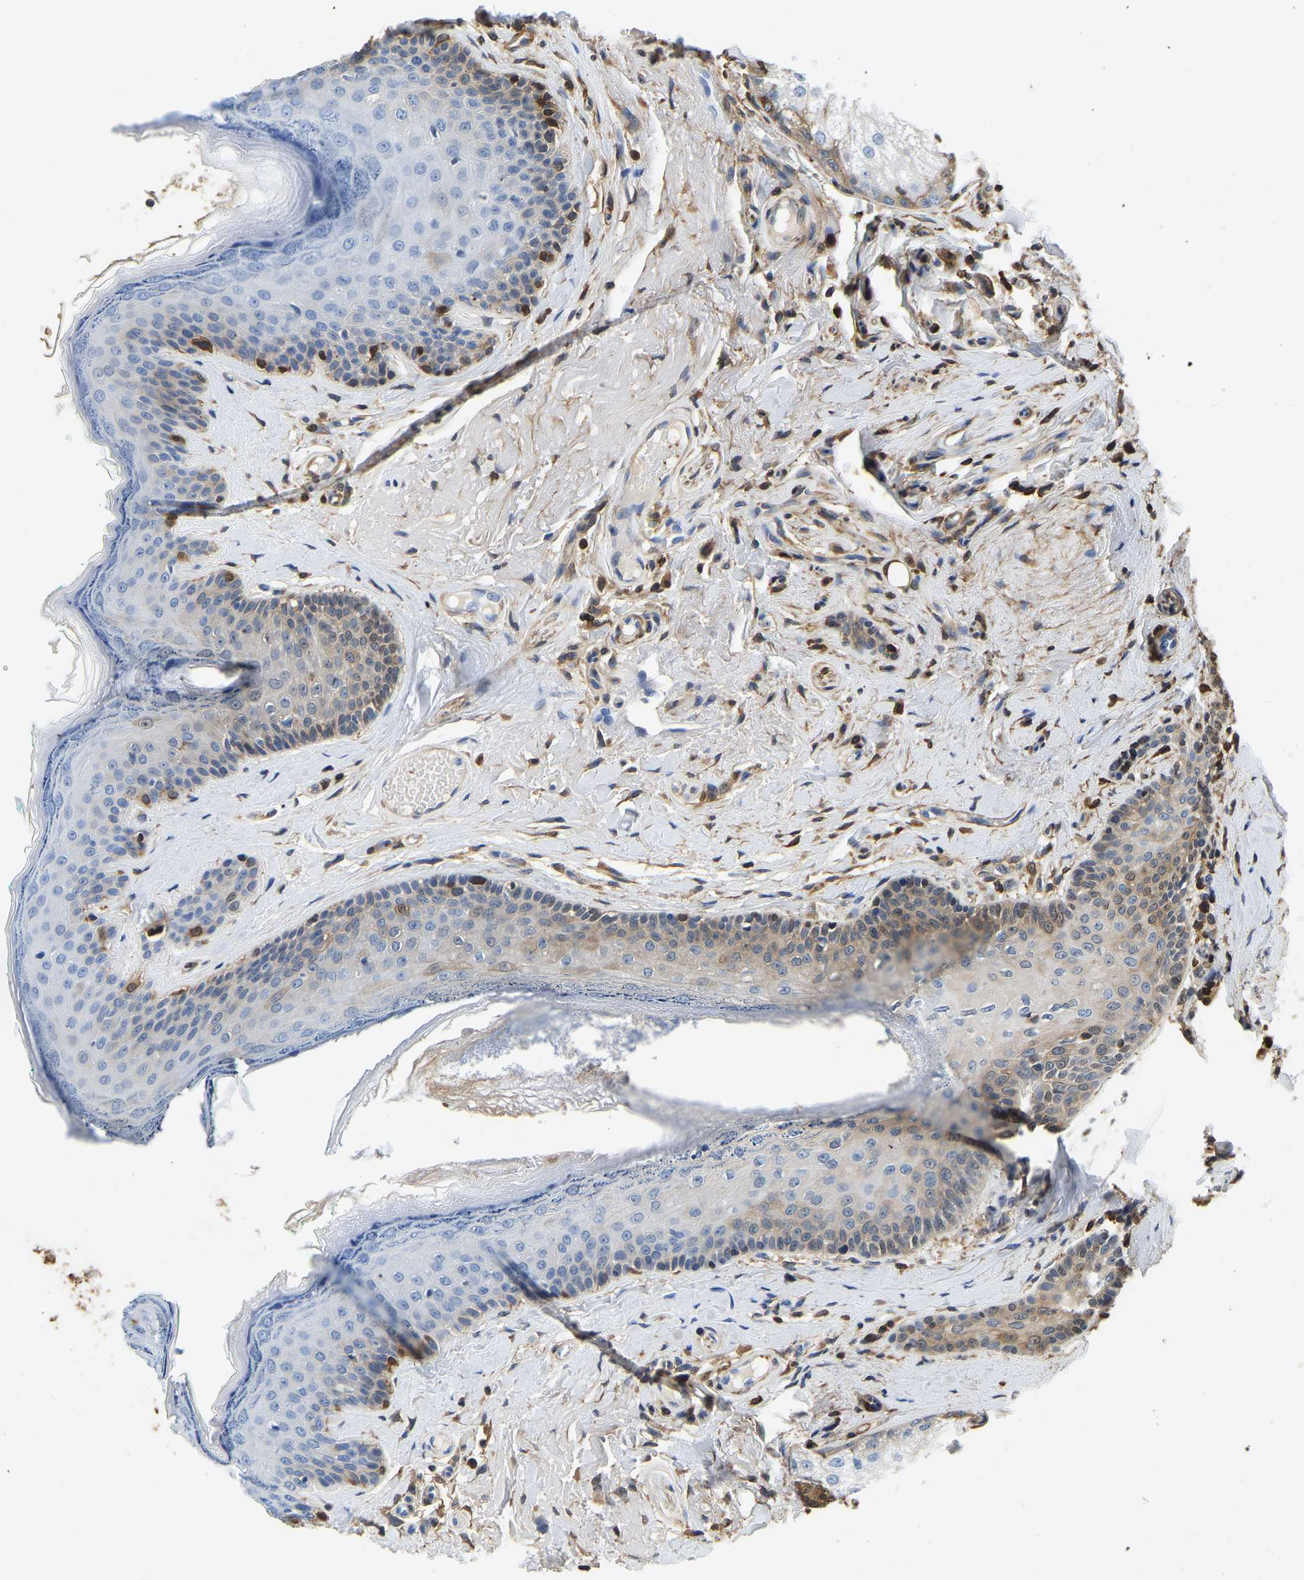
{"staining": {"intensity": "weak", "quantity": "<25%", "location": "cytoplasmic/membranous"}, "tissue": "oral mucosa", "cell_type": "Squamous epithelial cells", "image_type": "normal", "snomed": [{"axis": "morphology", "description": "Normal tissue, NOS"}, {"axis": "topography", "description": "Skin"}, {"axis": "topography", "description": "Oral tissue"}], "caption": "IHC image of normal oral mucosa: oral mucosa stained with DAB exhibits no significant protein staining in squamous epithelial cells. (DAB immunohistochemistry (IHC), high magnification).", "gene": "LDHB", "patient": {"sex": "male", "age": 84}}